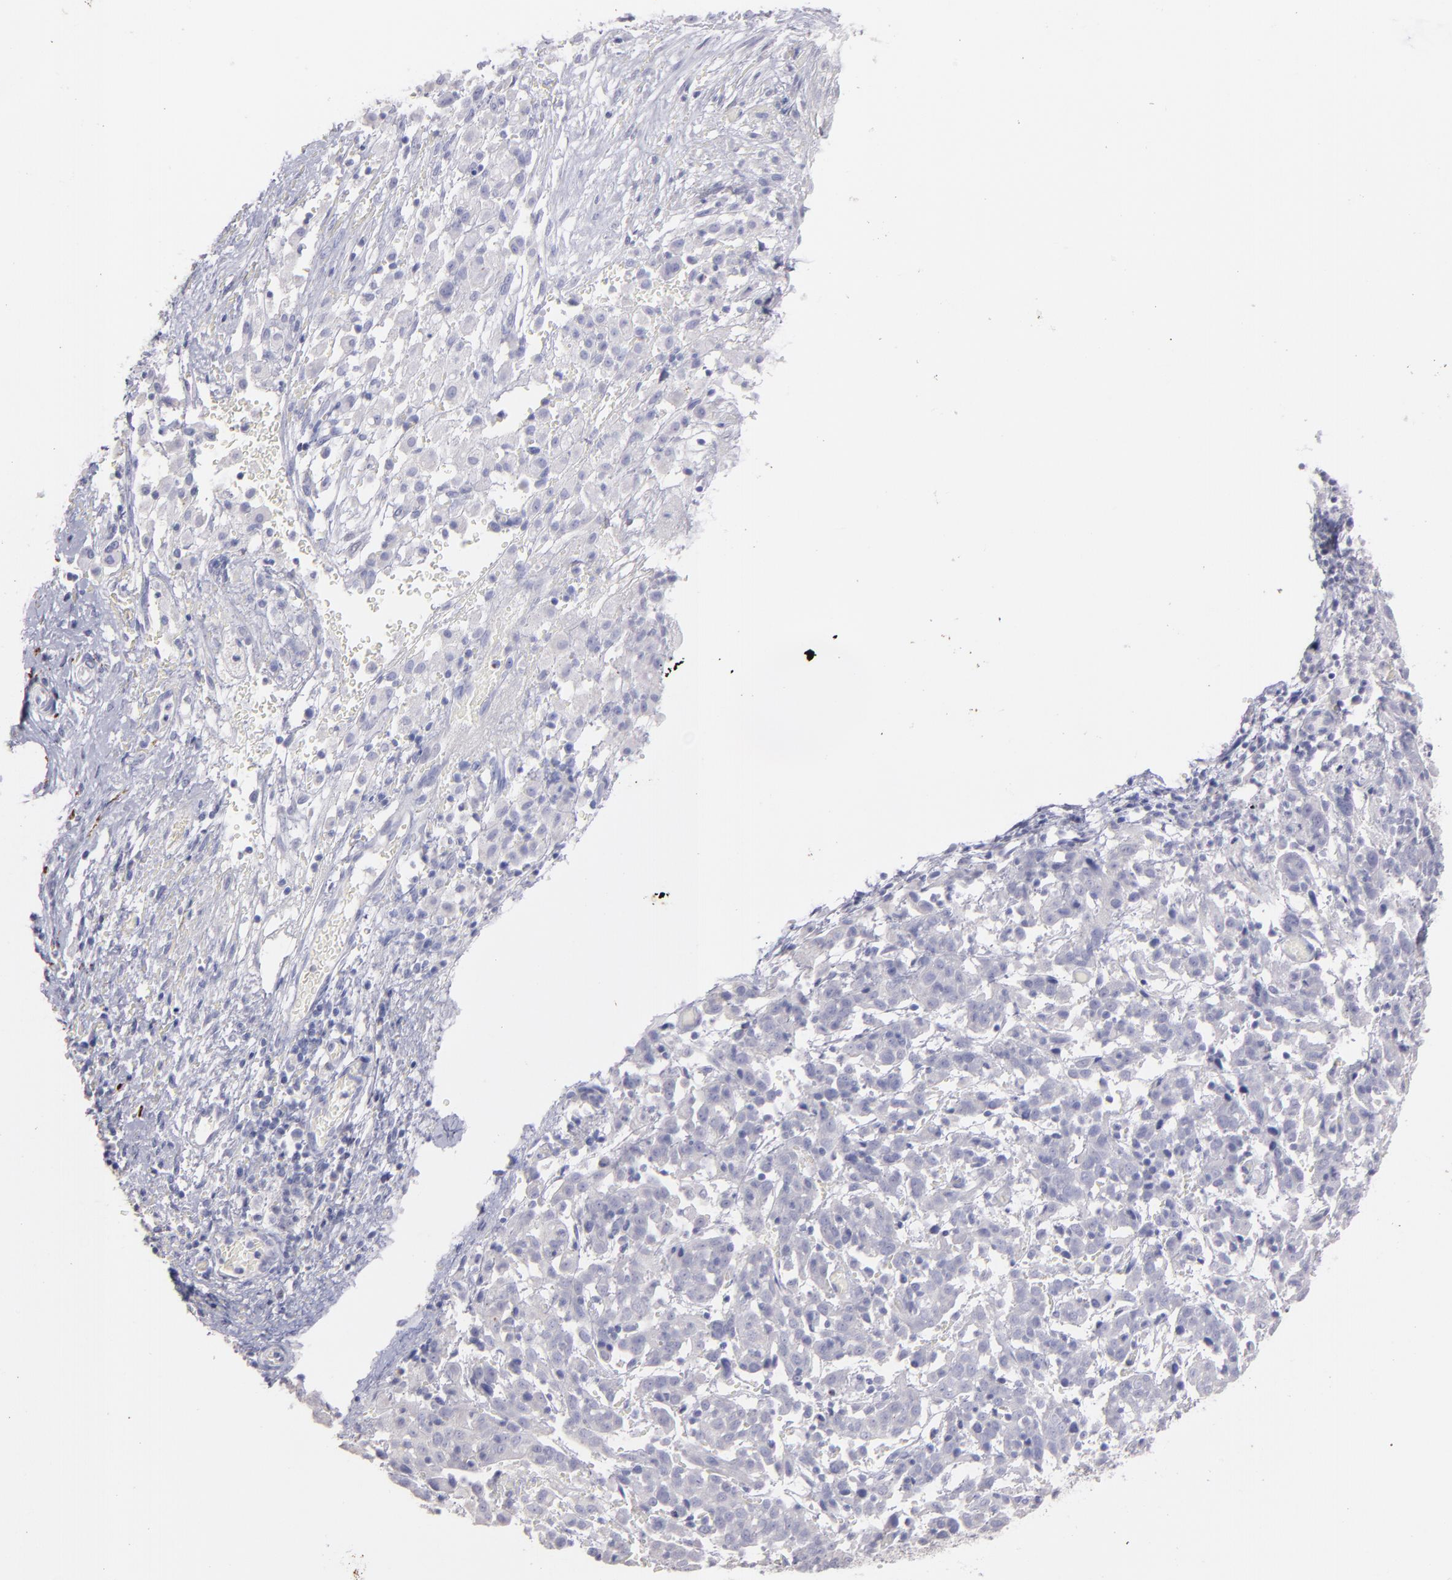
{"staining": {"intensity": "negative", "quantity": "none", "location": "none"}, "tissue": "cervical cancer", "cell_type": "Tumor cells", "image_type": "cancer", "snomed": [{"axis": "morphology", "description": "Normal tissue, NOS"}, {"axis": "morphology", "description": "Squamous cell carcinoma, NOS"}, {"axis": "topography", "description": "Cervix"}], "caption": "DAB (3,3'-diaminobenzidine) immunohistochemical staining of human cervical cancer reveals no significant expression in tumor cells.", "gene": "SNAP25", "patient": {"sex": "female", "age": 67}}